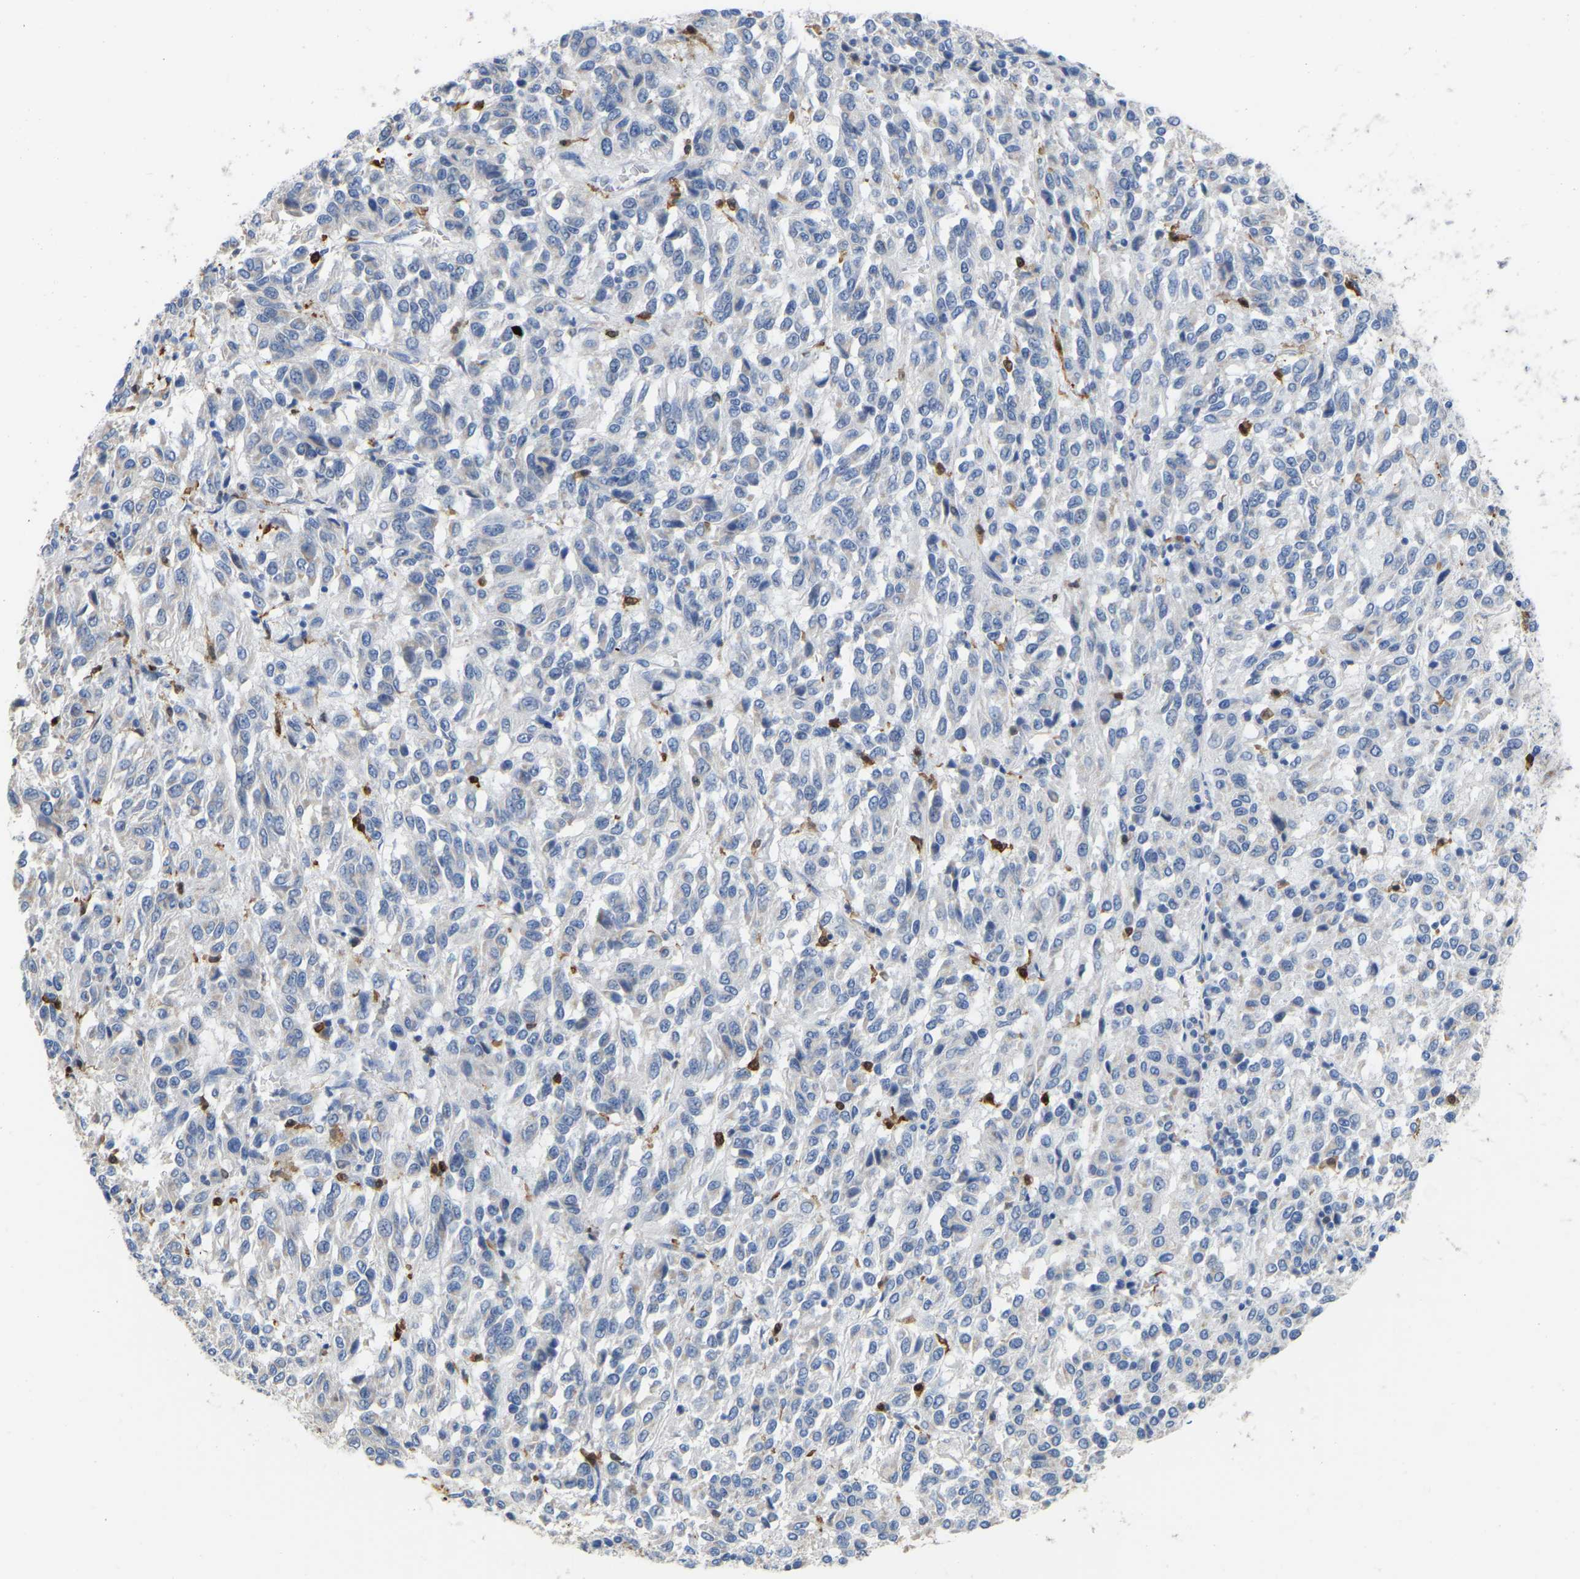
{"staining": {"intensity": "negative", "quantity": "none", "location": "none"}, "tissue": "melanoma", "cell_type": "Tumor cells", "image_type": "cancer", "snomed": [{"axis": "morphology", "description": "Malignant melanoma, Metastatic site"}, {"axis": "topography", "description": "Lung"}], "caption": "Melanoma stained for a protein using IHC reveals no positivity tumor cells.", "gene": "ULBP2", "patient": {"sex": "male", "age": 64}}